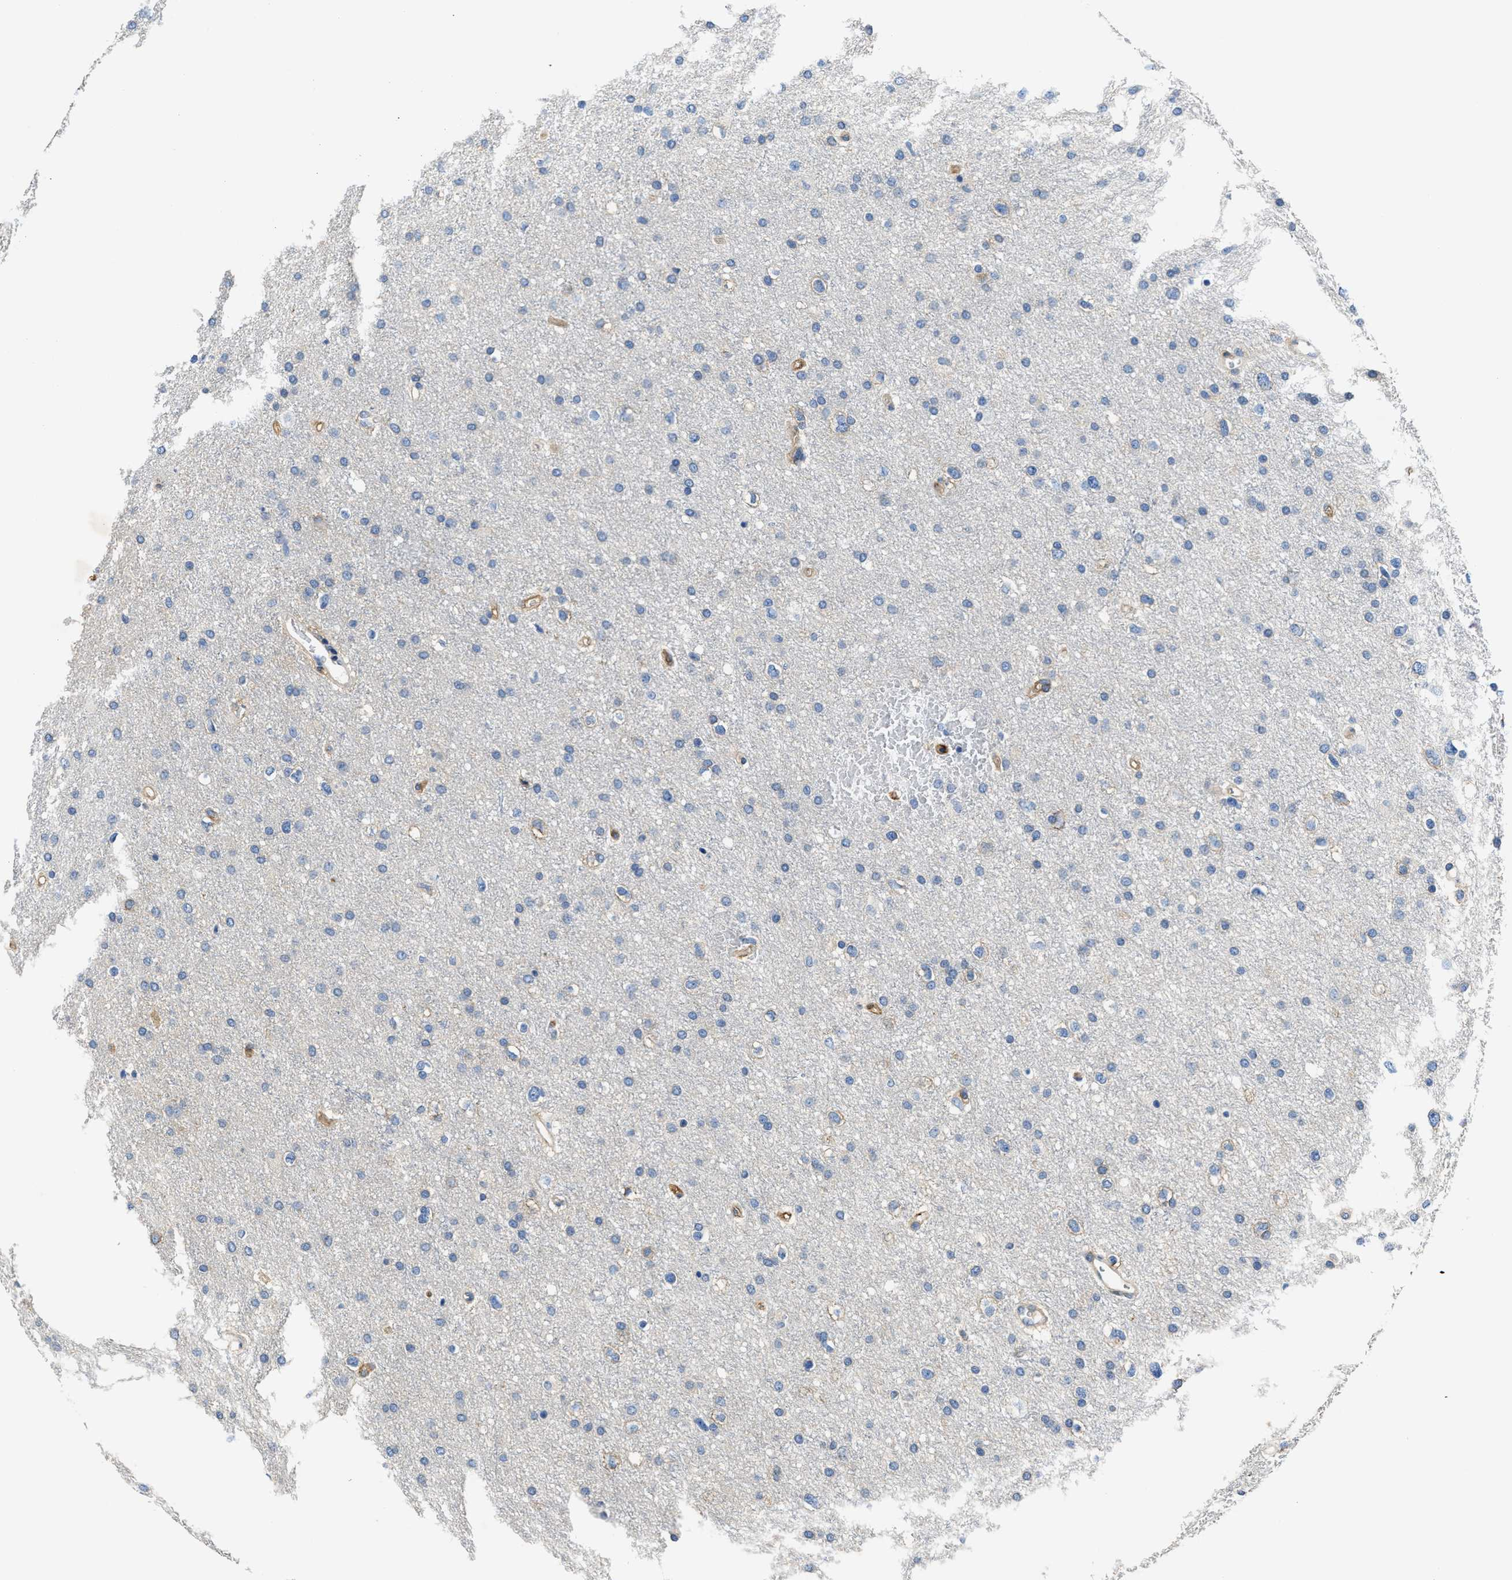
{"staining": {"intensity": "negative", "quantity": "none", "location": "none"}, "tissue": "glioma", "cell_type": "Tumor cells", "image_type": "cancer", "snomed": [{"axis": "morphology", "description": "Glioma, malignant, Low grade"}, {"axis": "topography", "description": "Brain"}], "caption": "Immunohistochemistry histopathology image of glioma stained for a protein (brown), which exhibits no staining in tumor cells.", "gene": "TRAF6", "patient": {"sex": "female", "age": 37}}